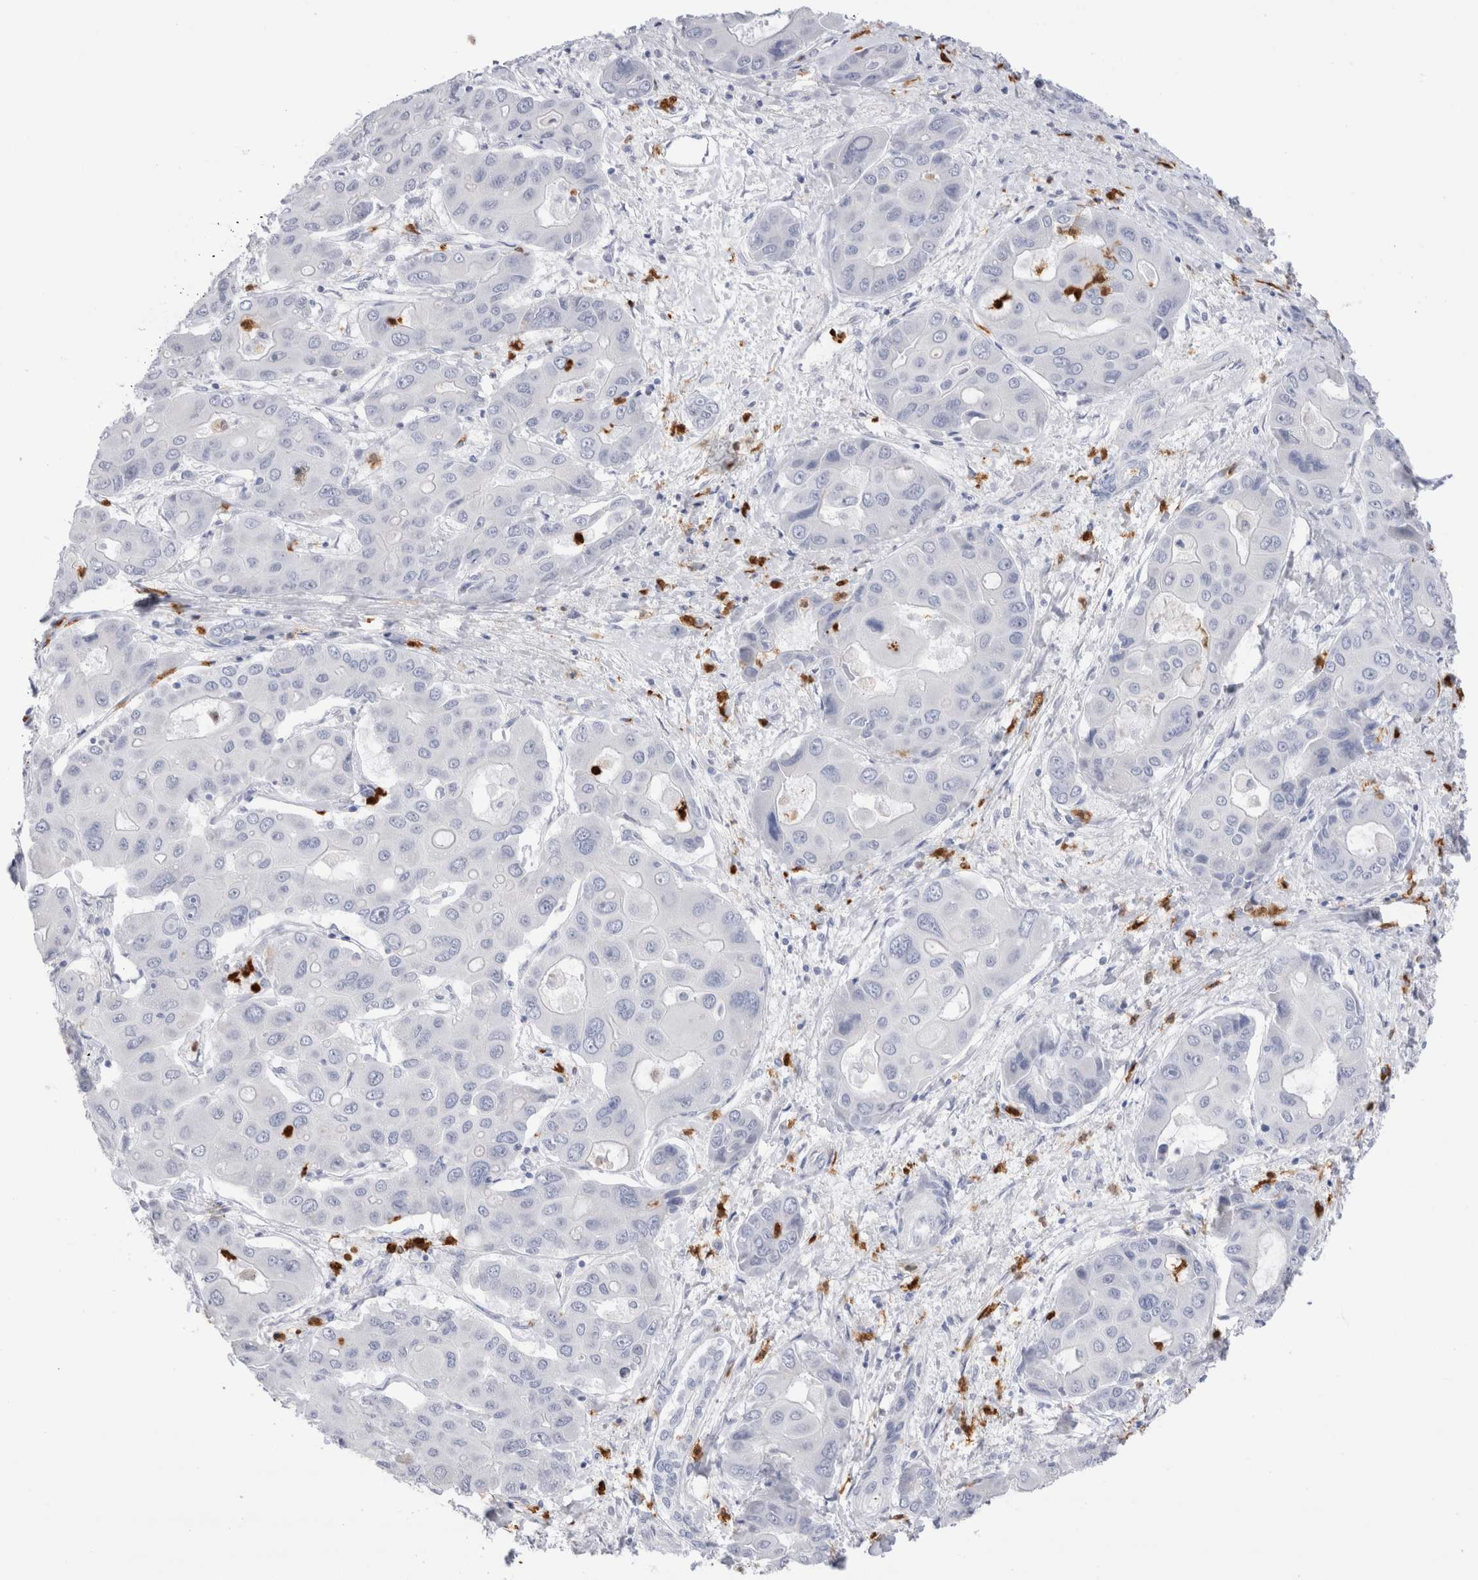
{"staining": {"intensity": "negative", "quantity": "none", "location": "none"}, "tissue": "liver cancer", "cell_type": "Tumor cells", "image_type": "cancer", "snomed": [{"axis": "morphology", "description": "Cholangiocarcinoma"}, {"axis": "topography", "description": "Liver"}], "caption": "This is a photomicrograph of IHC staining of liver cancer (cholangiocarcinoma), which shows no staining in tumor cells.", "gene": "SLC10A5", "patient": {"sex": "male", "age": 67}}